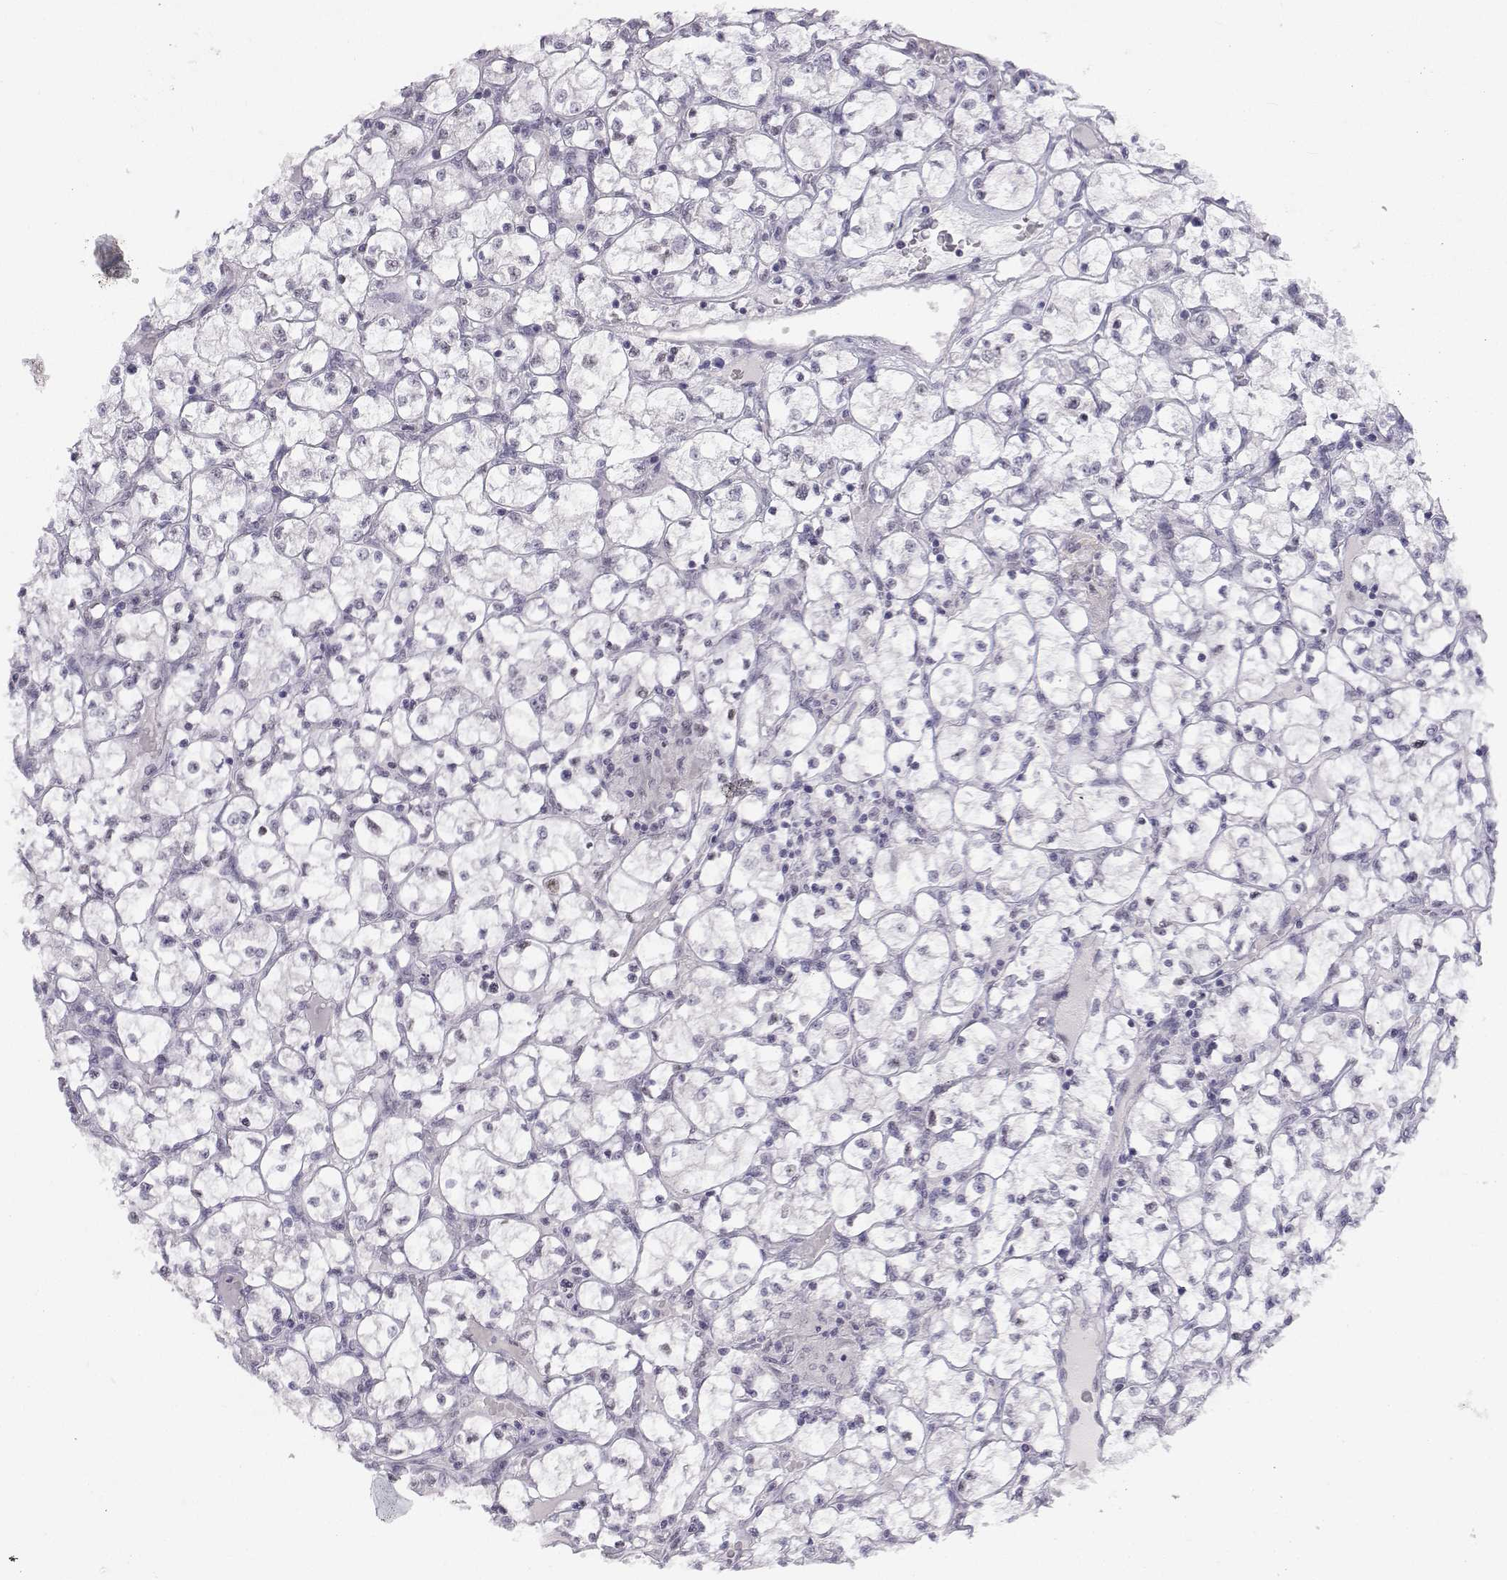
{"staining": {"intensity": "negative", "quantity": "none", "location": "none"}, "tissue": "renal cancer", "cell_type": "Tumor cells", "image_type": "cancer", "snomed": [{"axis": "morphology", "description": "Adenocarcinoma, NOS"}, {"axis": "topography", "description": "Kidney"}], "caption": "An immunohistochemistry (IHC) image of renal cancer is shown. There is no staining in tumor cells of renal cancer.", "gene": "MED26", "patient": {"sex": "female", "age": 64}}